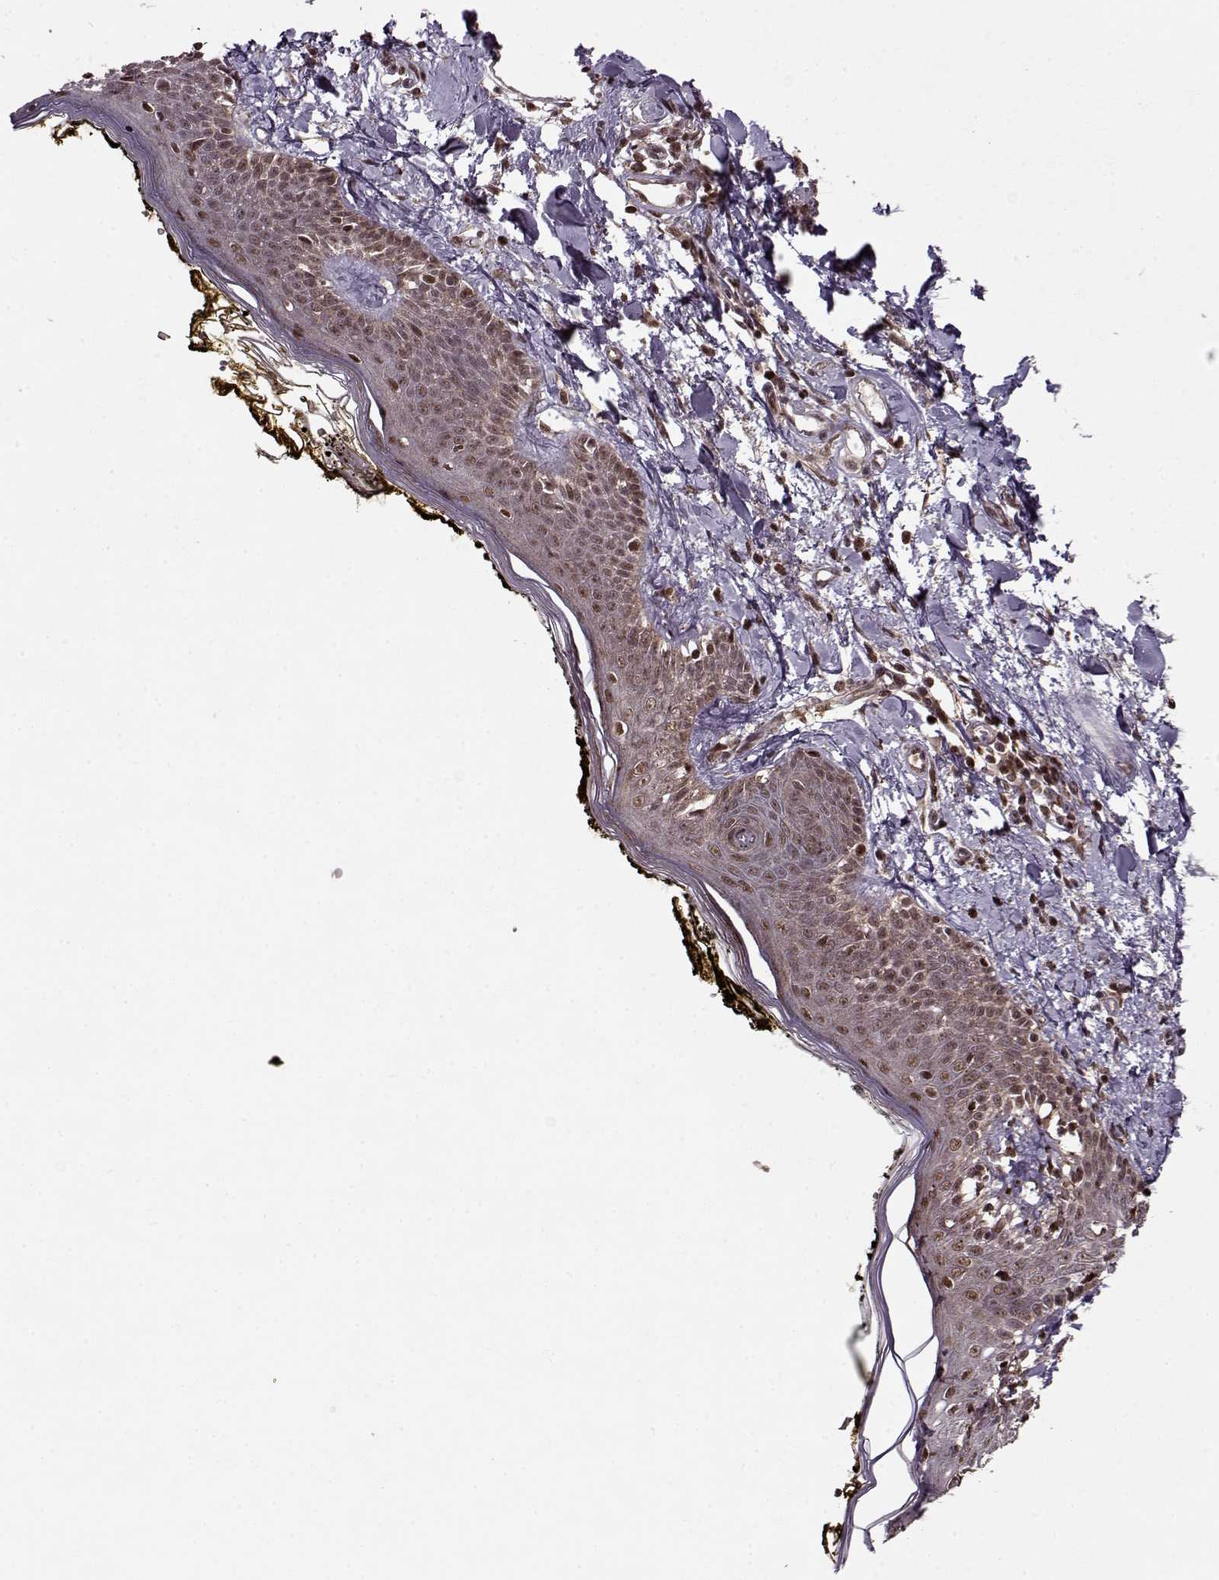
{"staining": {"intensity": "moderate", "quantity": ">75%", "location": "cytoplasmic/membranous,nuclear"}, "tissue": "skin", "cell_type": "Fibroblasts", "image_type": "normal", "snomed": [{"axis": "morphology", "description": "Normal tissue, NOS"}, {"axis": "topography", "description": "Skin"}], "caption": "IHC of normal human skin demonstrates medium levels of moderate cytoplasmic/membranous,nuclear positivity in approximately >75% of fibroblasts.", "gene": "PSMA7", "patient": {"sex": "male", "age": 76}}